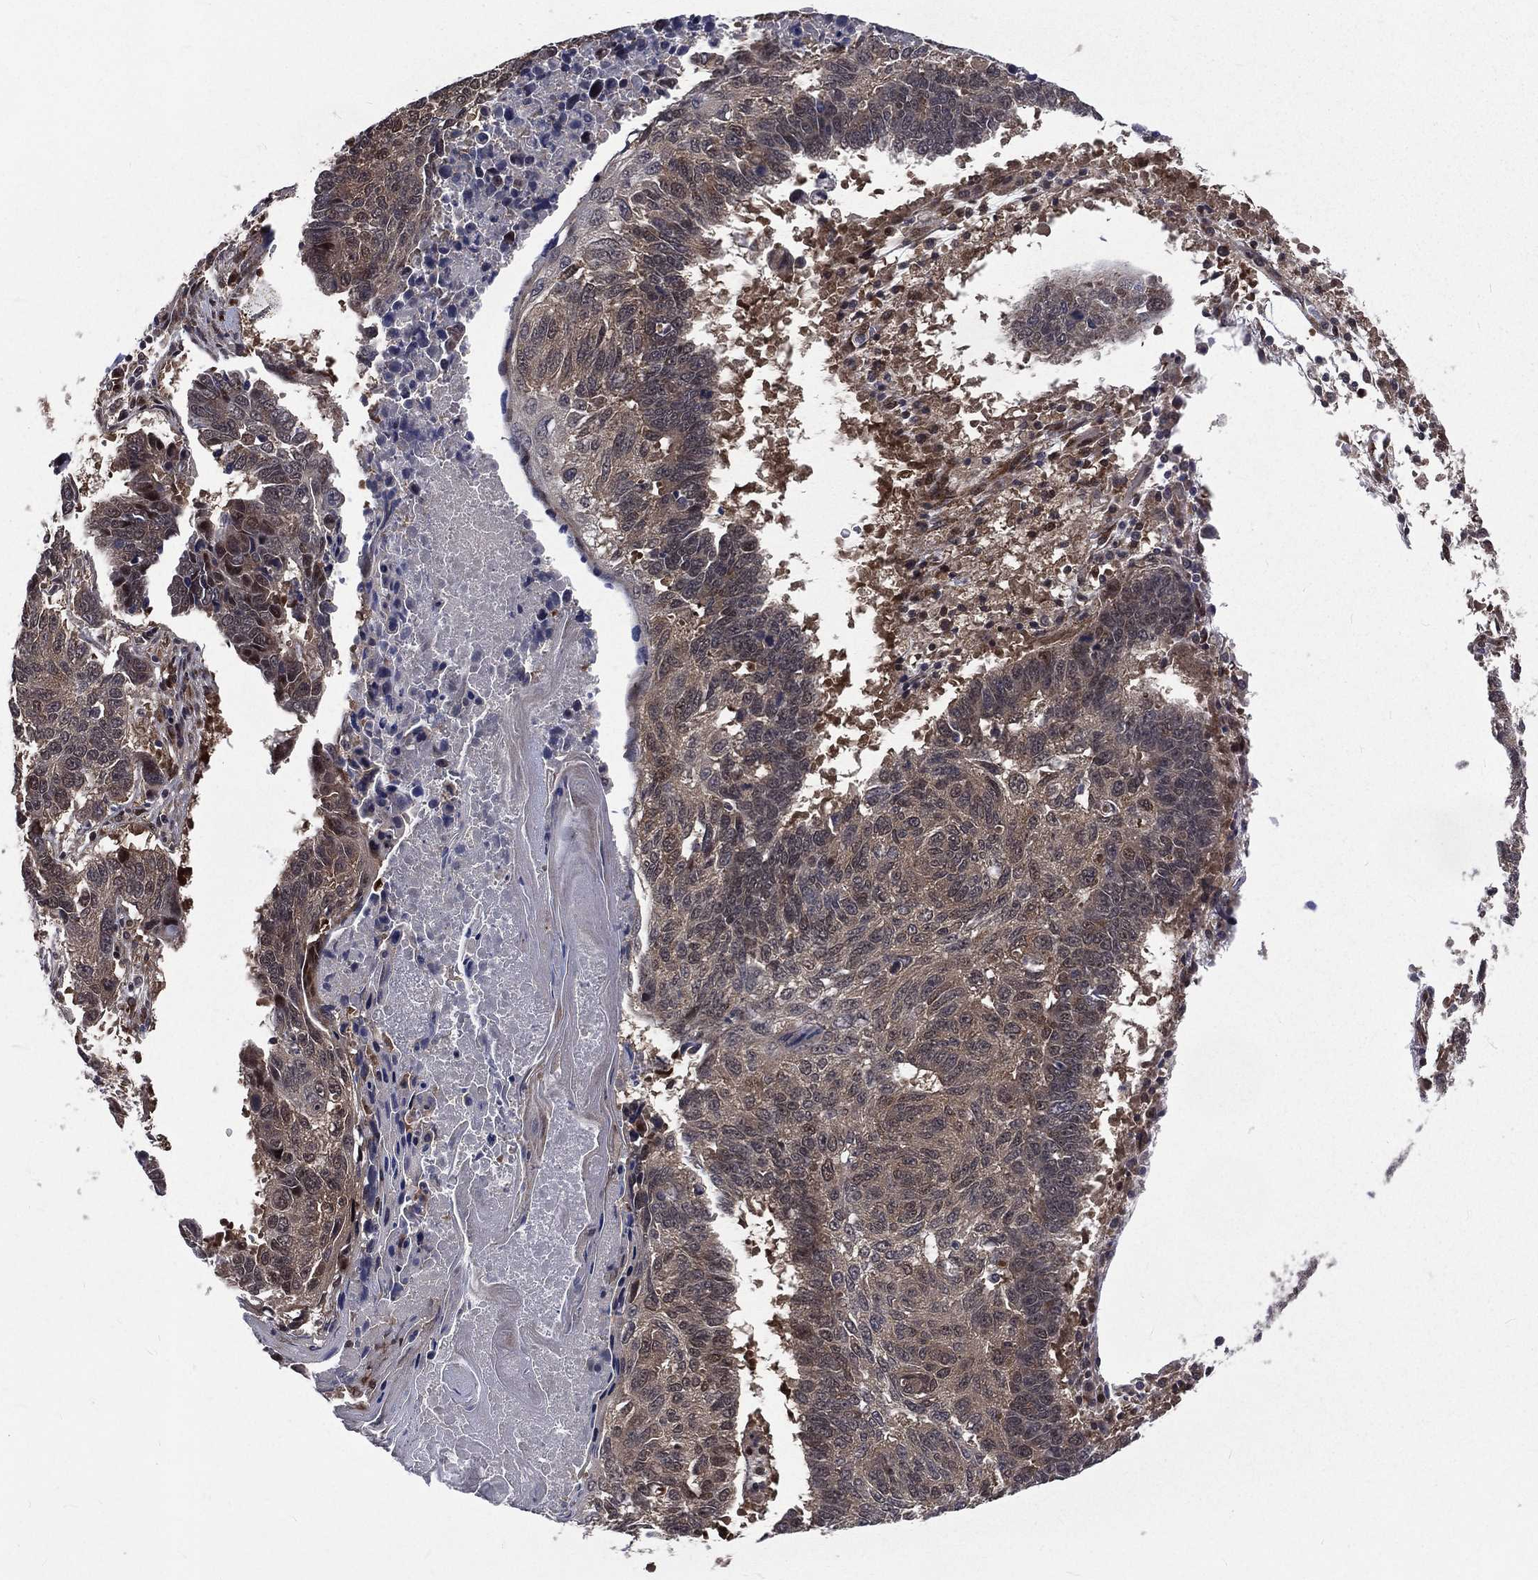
{"staining": {"intensity": "negative", "quantity": "none", "location": "none"}, "tissue": "lung cancer", "cell_type": "Tumor cells", "image_type": "cancer", "snomed": [{"axis": "morphology", "description": "Squamous cell carcinoma, NOS"}, {"axis": "topography", "description": "Lung"}], "caption": "IHC of lung cancer (squamous cell carcinoma) shows no expression in tumor cells.", "gene": "ARL3", "patient": {"sex": "male", "age": 73}}